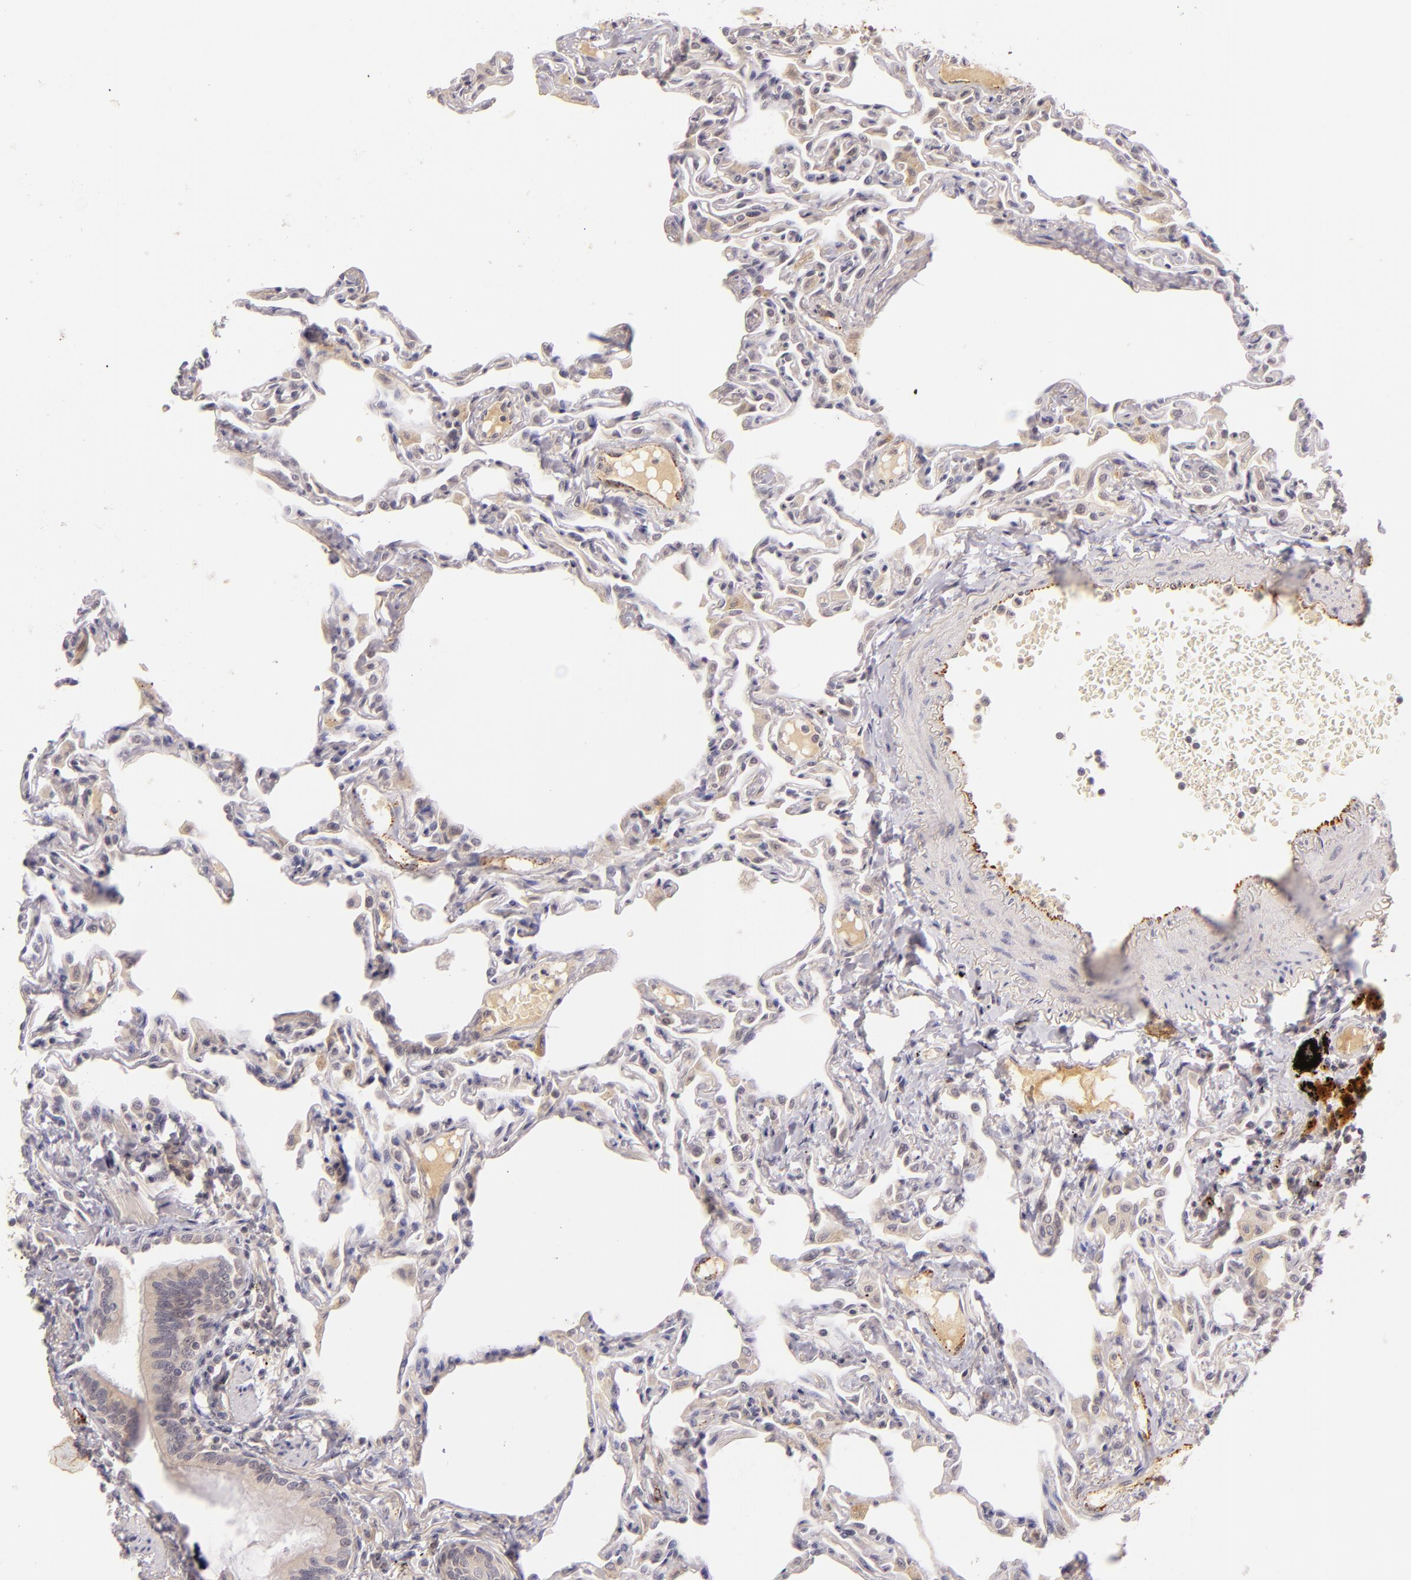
{"staining": {"intensity": "negative", "quantity": "none", "location": "none"}, "tissue": "lung", "cell_type": "Alveolar cells", "image_type": "normal", "snomed": [{"axis": "morphology", "description": "Normal tissue, NOS"}, {"axis": "topography", "description": "Lung"}], "caption": "Immunohistochemistry image of unremarkable lung: lung stained with DAB (3,3'-diaminobenzidine) displays no significant protein positivity in alveolar cells. (Brightfield microscopy of DAB (3,3'-diaminobenzidine) immunohistochemistry at high magnification).", "gene": "CASP8", "patient": {"sex": "female", "age": 49}}